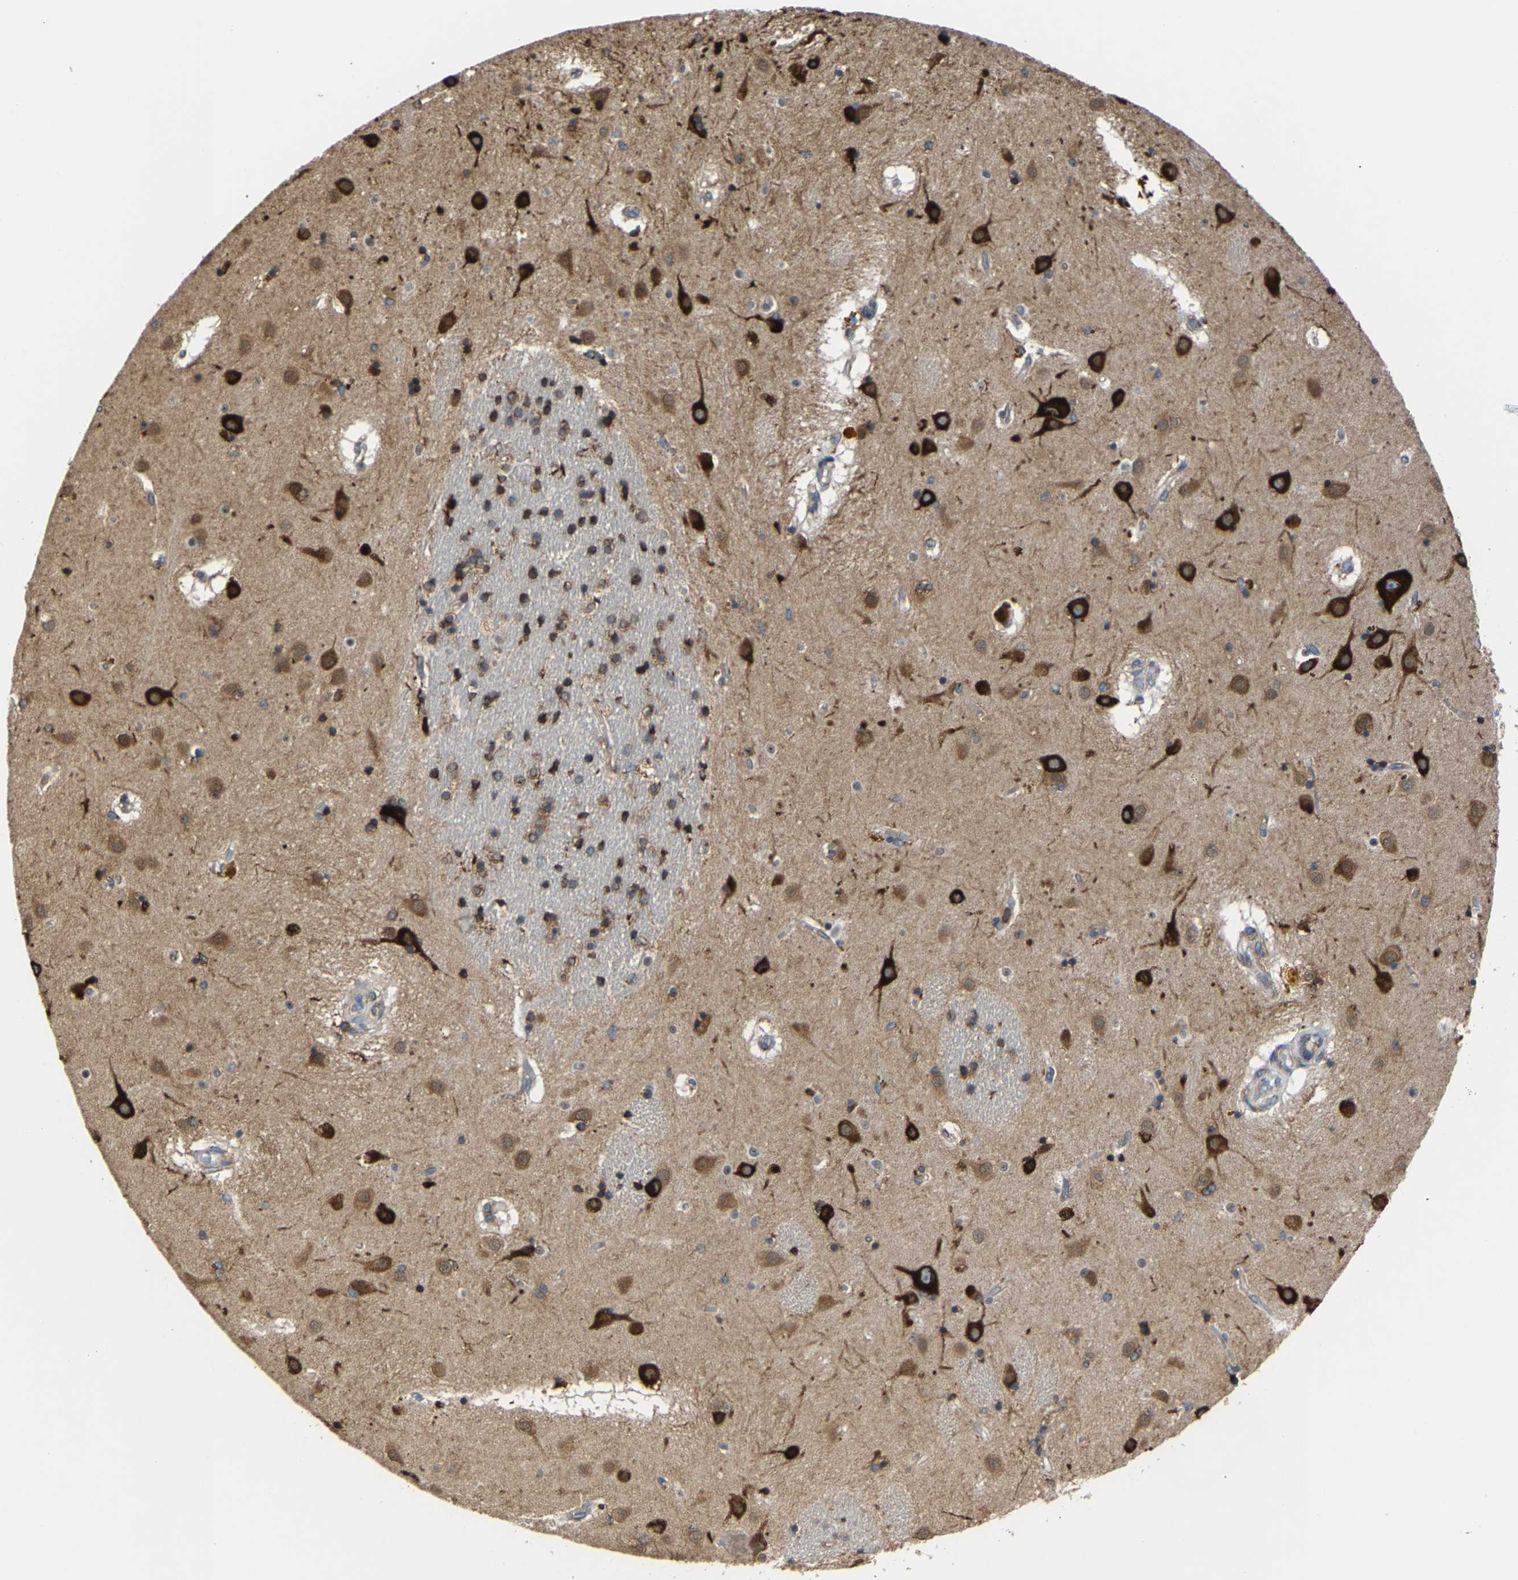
{"staining": {"intensity": "moderate", "quantity": ">75%", "location": "cytoplasmic/membranous"}, "tissue": "caudate", "cell_type": "Glial cells", "image_type": "normal", "snomed": [{"axis": "morphology", "description": "Normal tissue, NOS"}, {"axis": "topography", "description": "Lateral ventricle wall"}], "caption": "High-magnification brightfield microscopy of benign caudate stained with DAB (brown) and counterstained with hematoxylin (blue). glial cells exhibit moderate cytoplasmic/membranous staining is appreciated in approximately>75% of cells.", "gene": "G3BP2", "patient": {"sex": "male", "age": 70}}